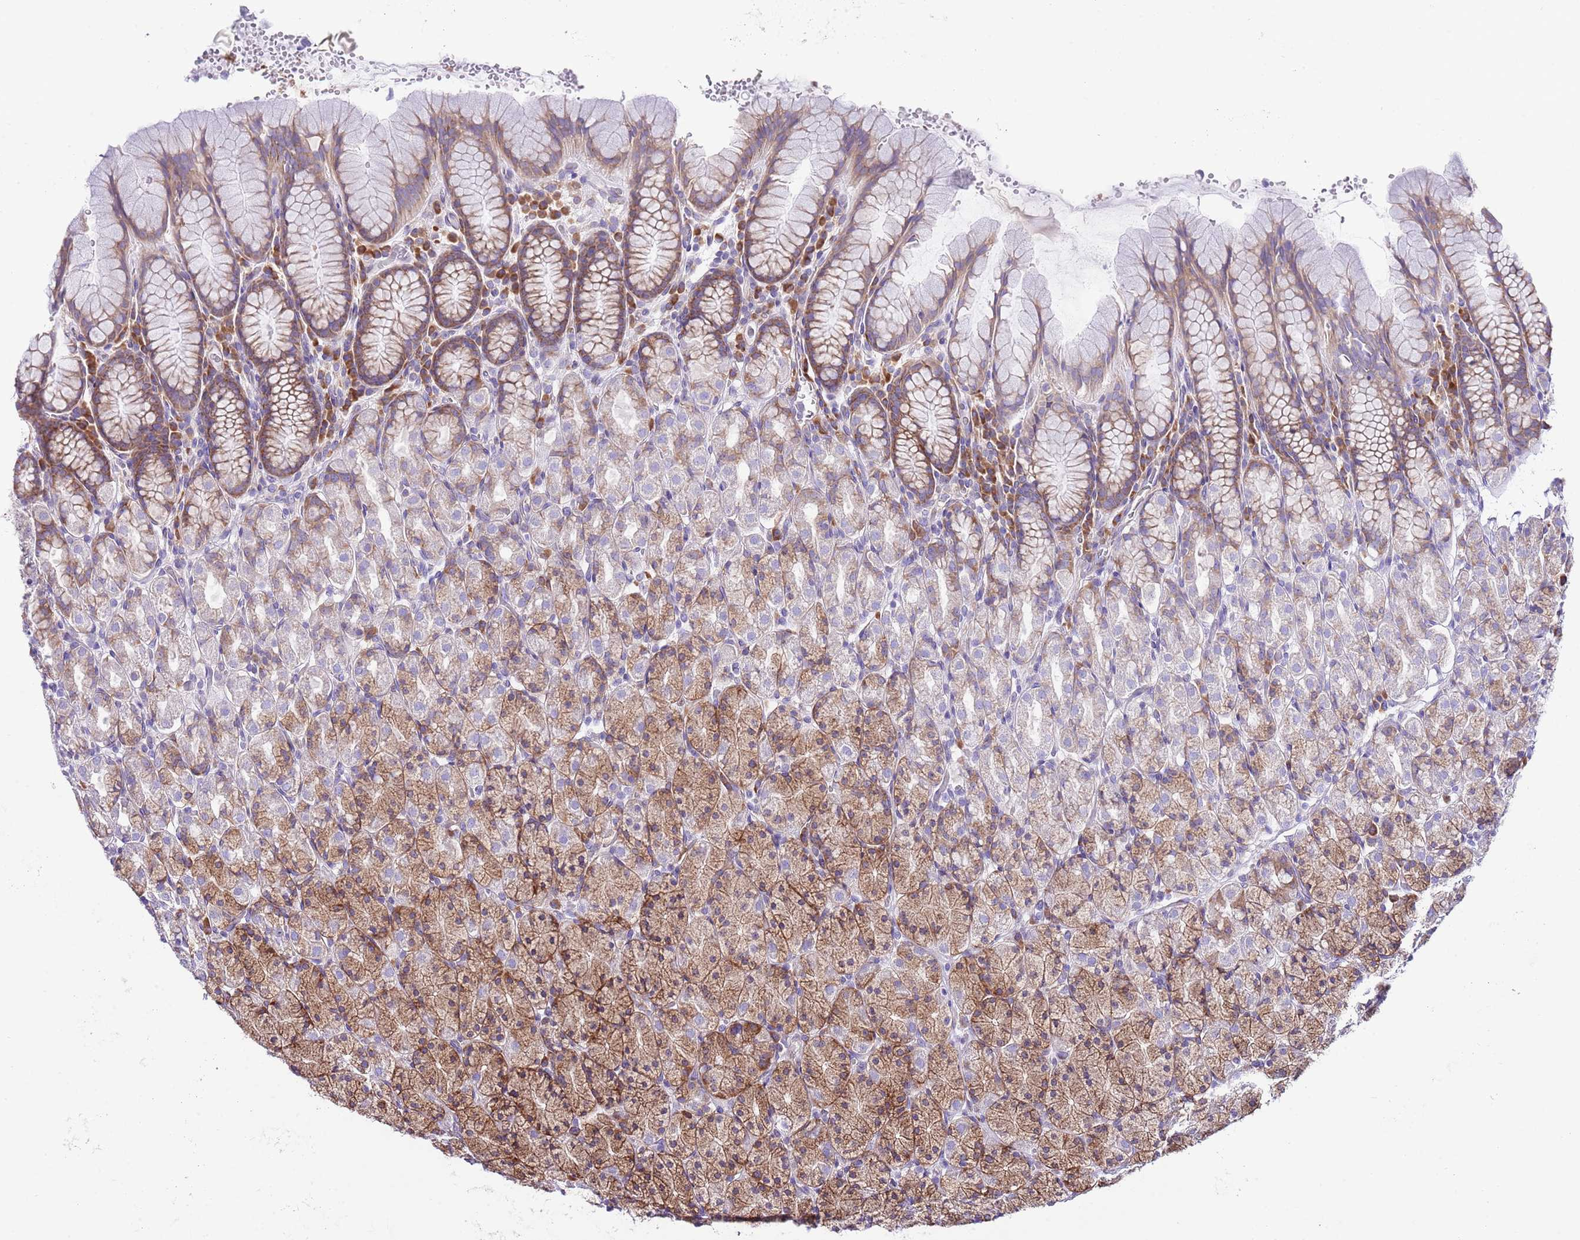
{"staining": {"intensity": "strong", "quantity": "25%-75%", "location": "cytoplasmic/membranous"}, "tissue": "stomach", "cell_type": "Glandular cells", "image_type": "normal", "snomed": [{"axis": "morphology", "description": "Normal tissue, NOS"}, {"axis": "topography", "description": "Stomach, upper"}, {"axis": "topography", "description": "Stomach"}], "caption": "Immunohistochemistry (DAB (3,3'-diaminobenzidine)) staining of benign human stomach demonstrates strong cytoplasmic/membranous protein positivity in approximately 25%-75% of glandular cells.", "gene": "RPS10", "patient": {"sex": "male", "age": 62}}